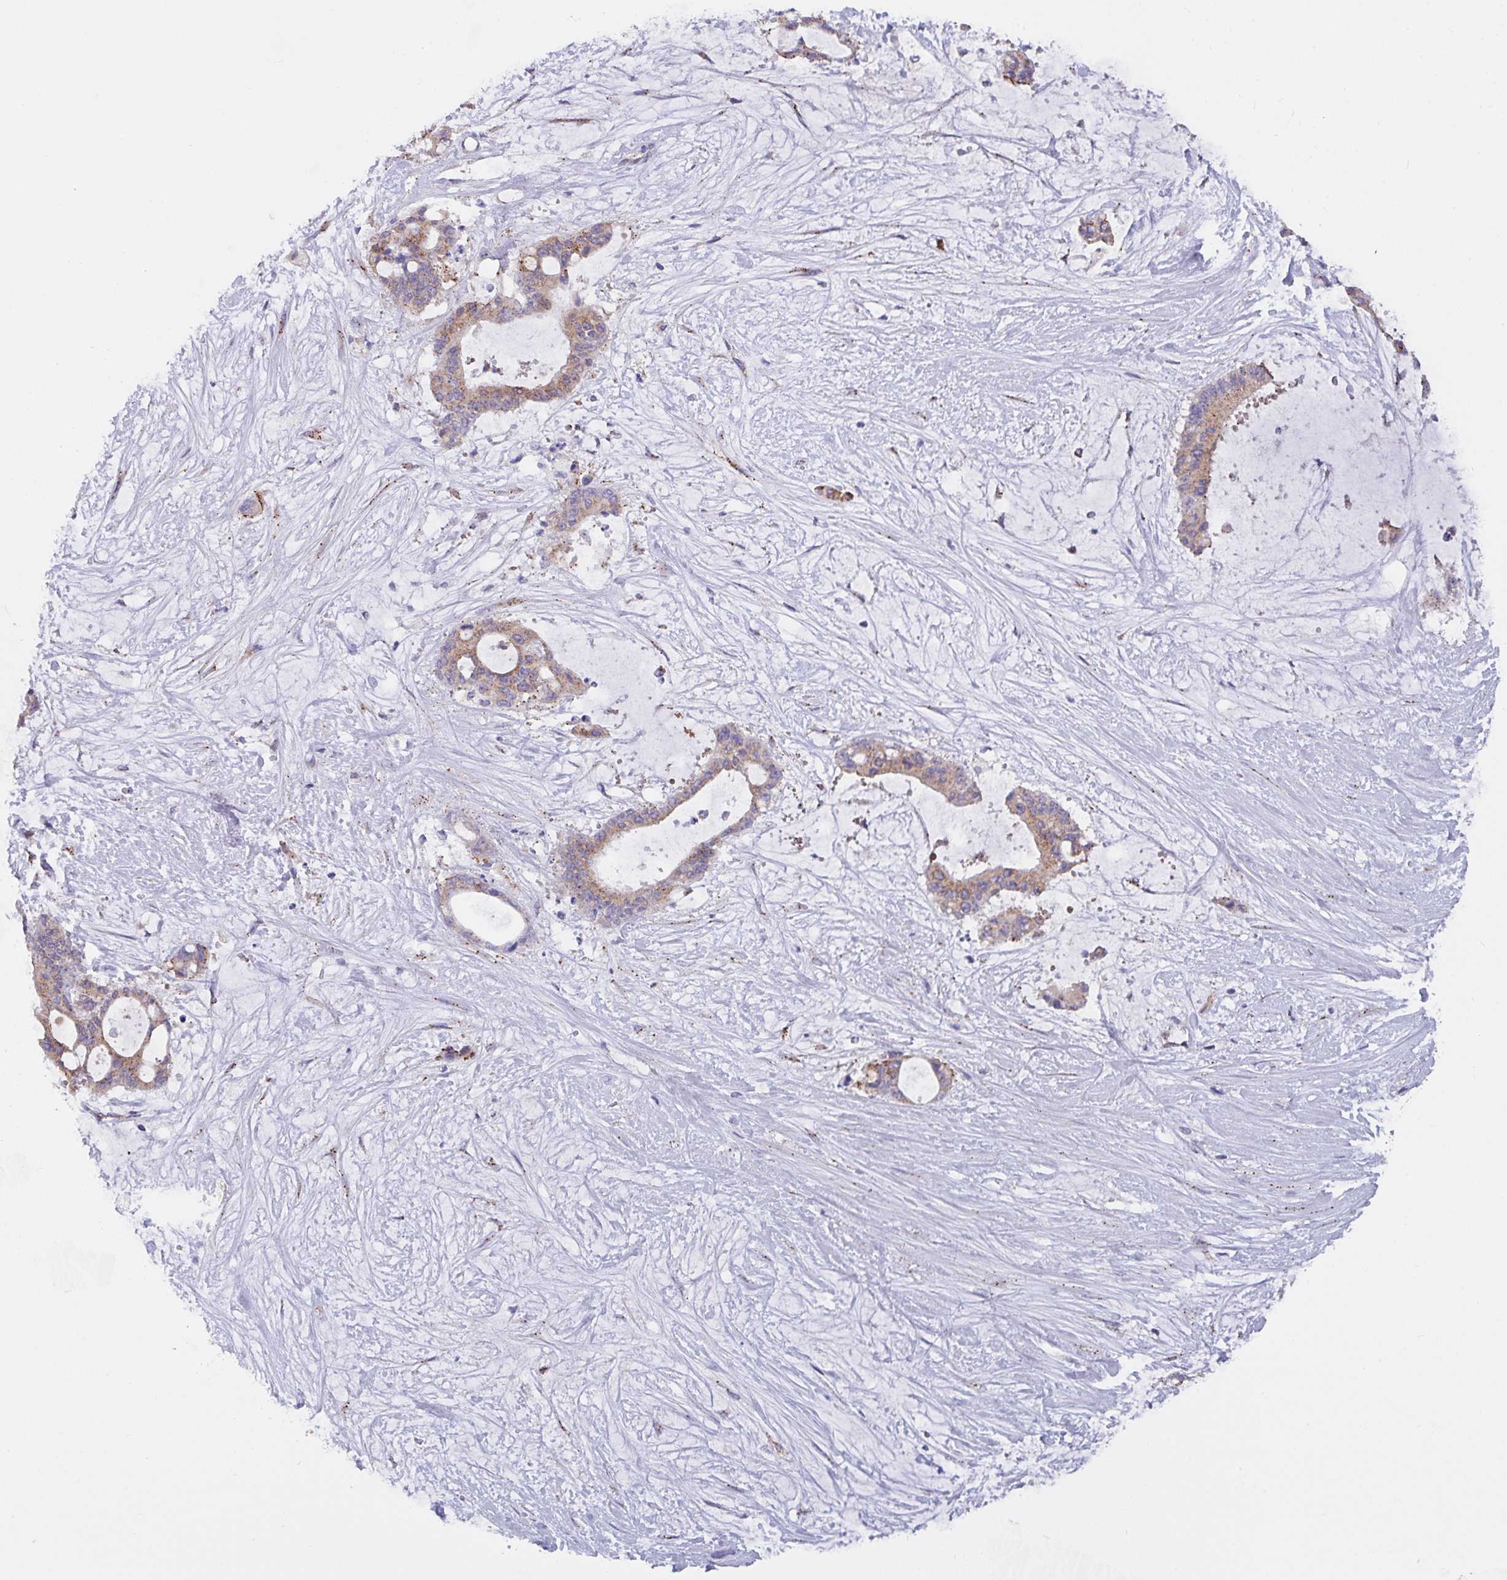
{"staining": {"intensity": "moderate", "quantity": ">75%", "location": "cytoplasmic/membranous"}, "tissue": "liver cancer", "cell_type": "Tumor cells", "image_type": "cancer", "snomed": [{"axis": "morphology", "description": "Normal tissue, NOS"}, {"axis": "morphology", "description": "Cholangiocarcinoma"}, {"axis": "topography", "description": "Liver"}, {"axis": "topography", "description": "Peripheral nerve tissue"}], "caption": "DAB (3,3'-diaminobenzidine) immunohistochemical staining of liver cancer demonstrates moderate cytoplasmic/membranous protein expression in approximately >75% of tumor cells.", "gene": "PROSER3", "patient": {"sex": "female", "age": 73}}